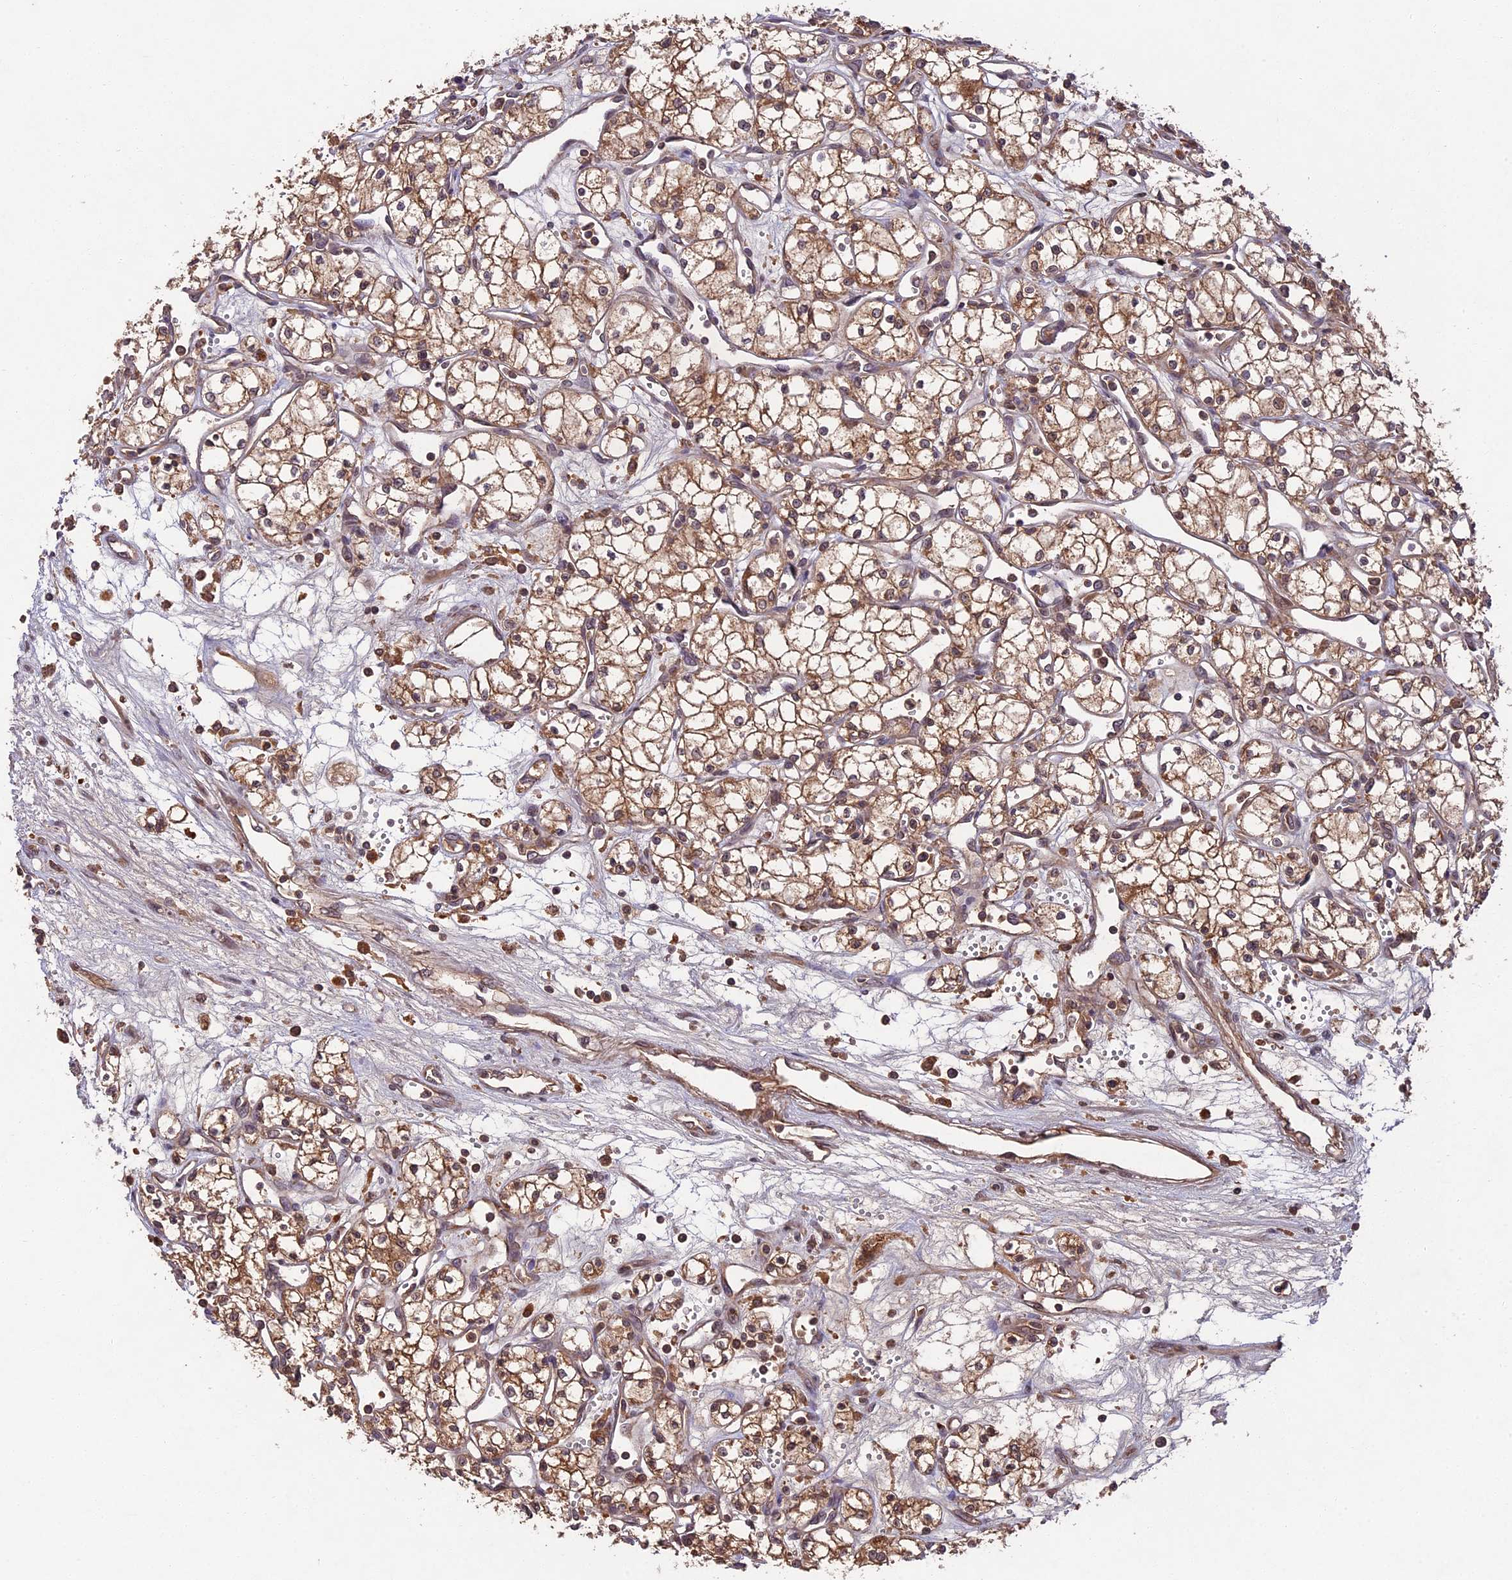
{"staining": {"intensity": "moderate", "quantity": ">75%", "location": "cytoplasmic/membranous"}, "tissue": "renal cancer", "cell_type": "Tumor cells", "image_type": "cancer", "snomed": [{"axis": "morphology", "description": "Adenocarcinoma, NOS"}, {"axis": "topography", "description": "Kidney"}], "caption": "Approximately >75% of tumor cells in human adenocarcinoma (renal) reveal moderate cytoplasmic/membranous protein expression as visualized by brown immunohistochemical staining.", "gene": "CHAC1", "patient": {"sex": "male", "age": 59}}